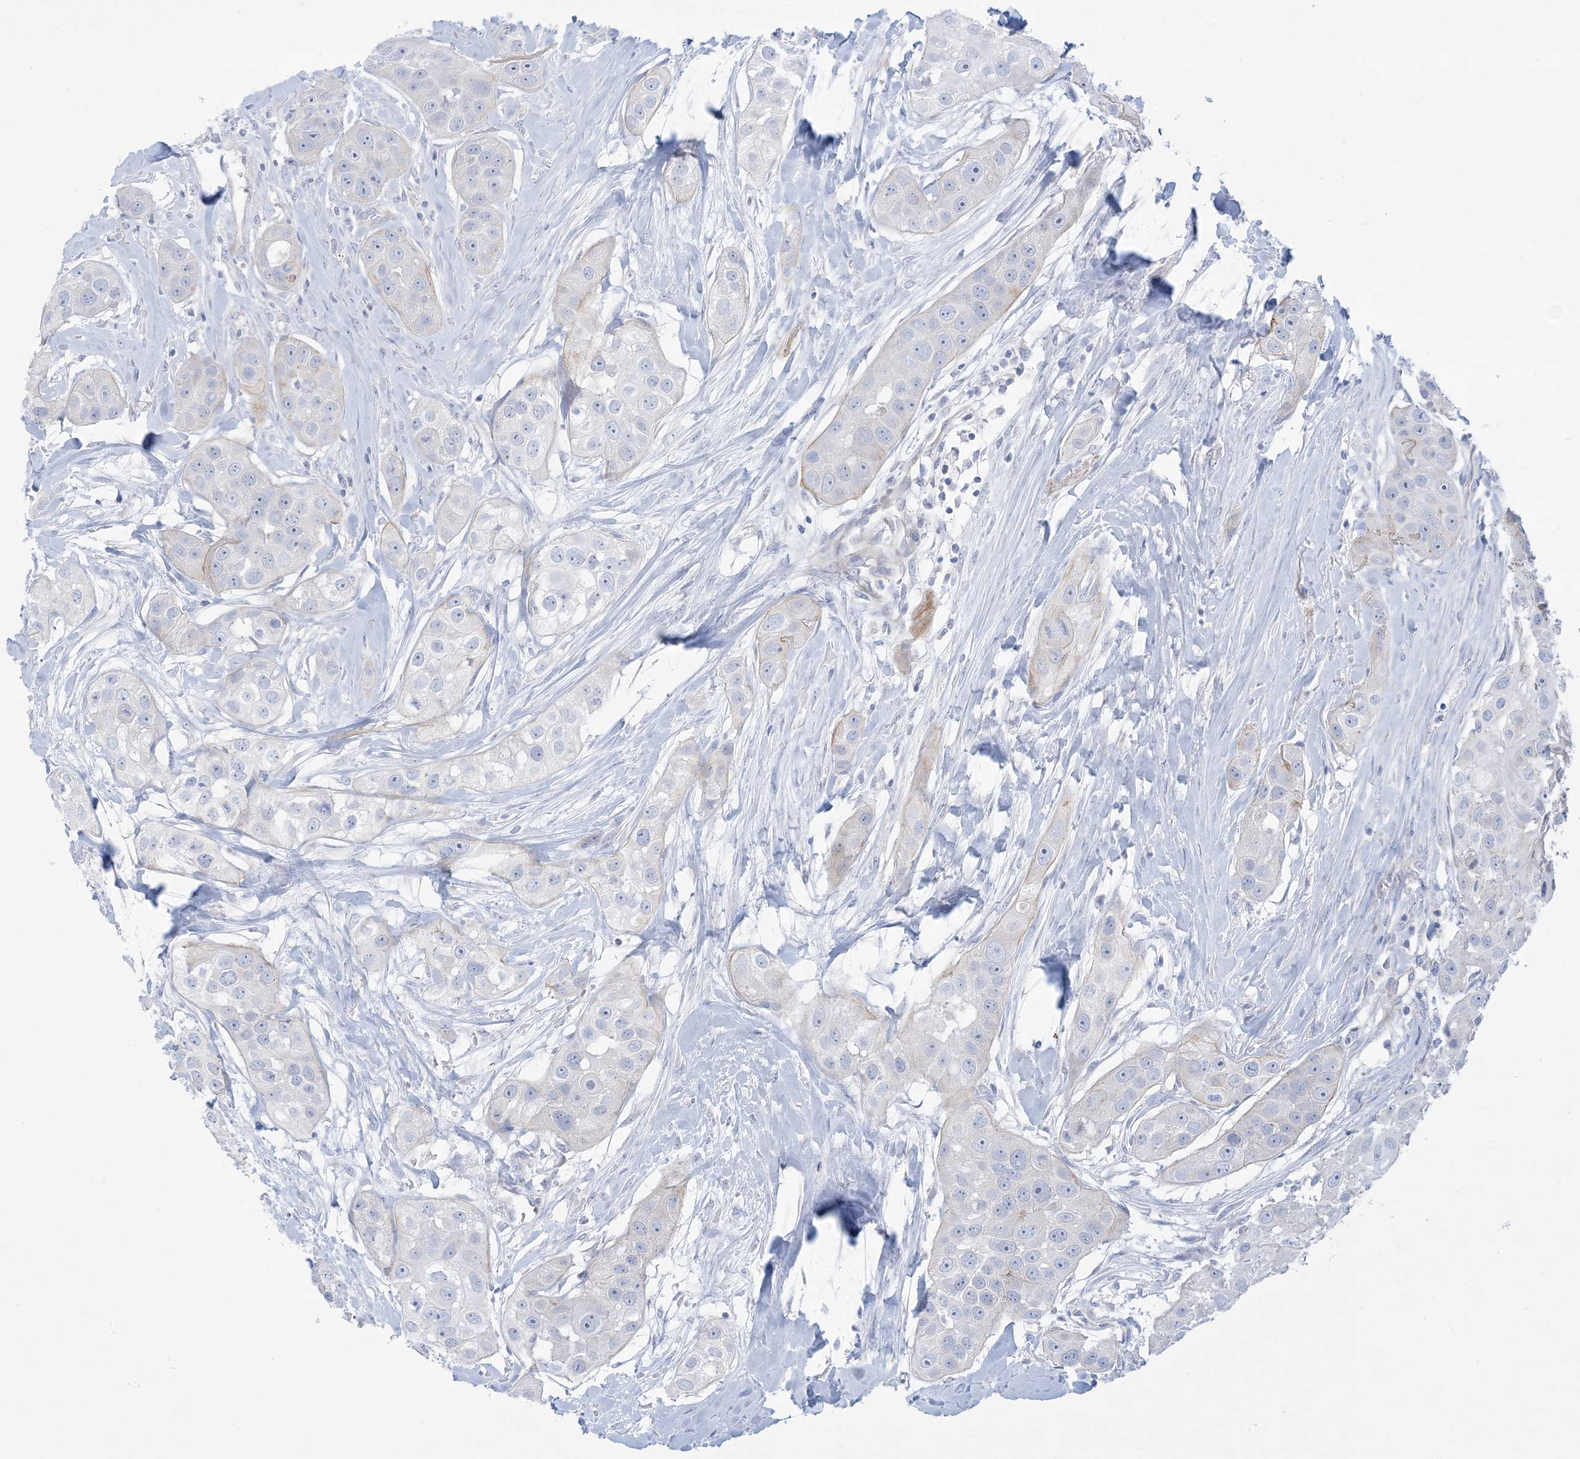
{"staining": {"intensity": "negative", "quantity": "none", "location": "none"}, "tissue": "head and neck cancer", "cell_type": "Tumor cells", "image_type": "cancer", "snomed": [{"axis": "morphology", "description": "Normal tissue, NOS"}, {"axis": "morphology", "description": "Squamous cell carcinoma, NOS"}, {"axis": "topography", "description": "Skeletal muscle"}, {"axis": "topography", "description": "Head-Neck"}], "caption": "IHC of human head and neck cancer (squamous cell carcinoma) exhibits no expression in tumor cells.", "gene": "ATP11C", "patient": {"sex": "male", "age": 51}}